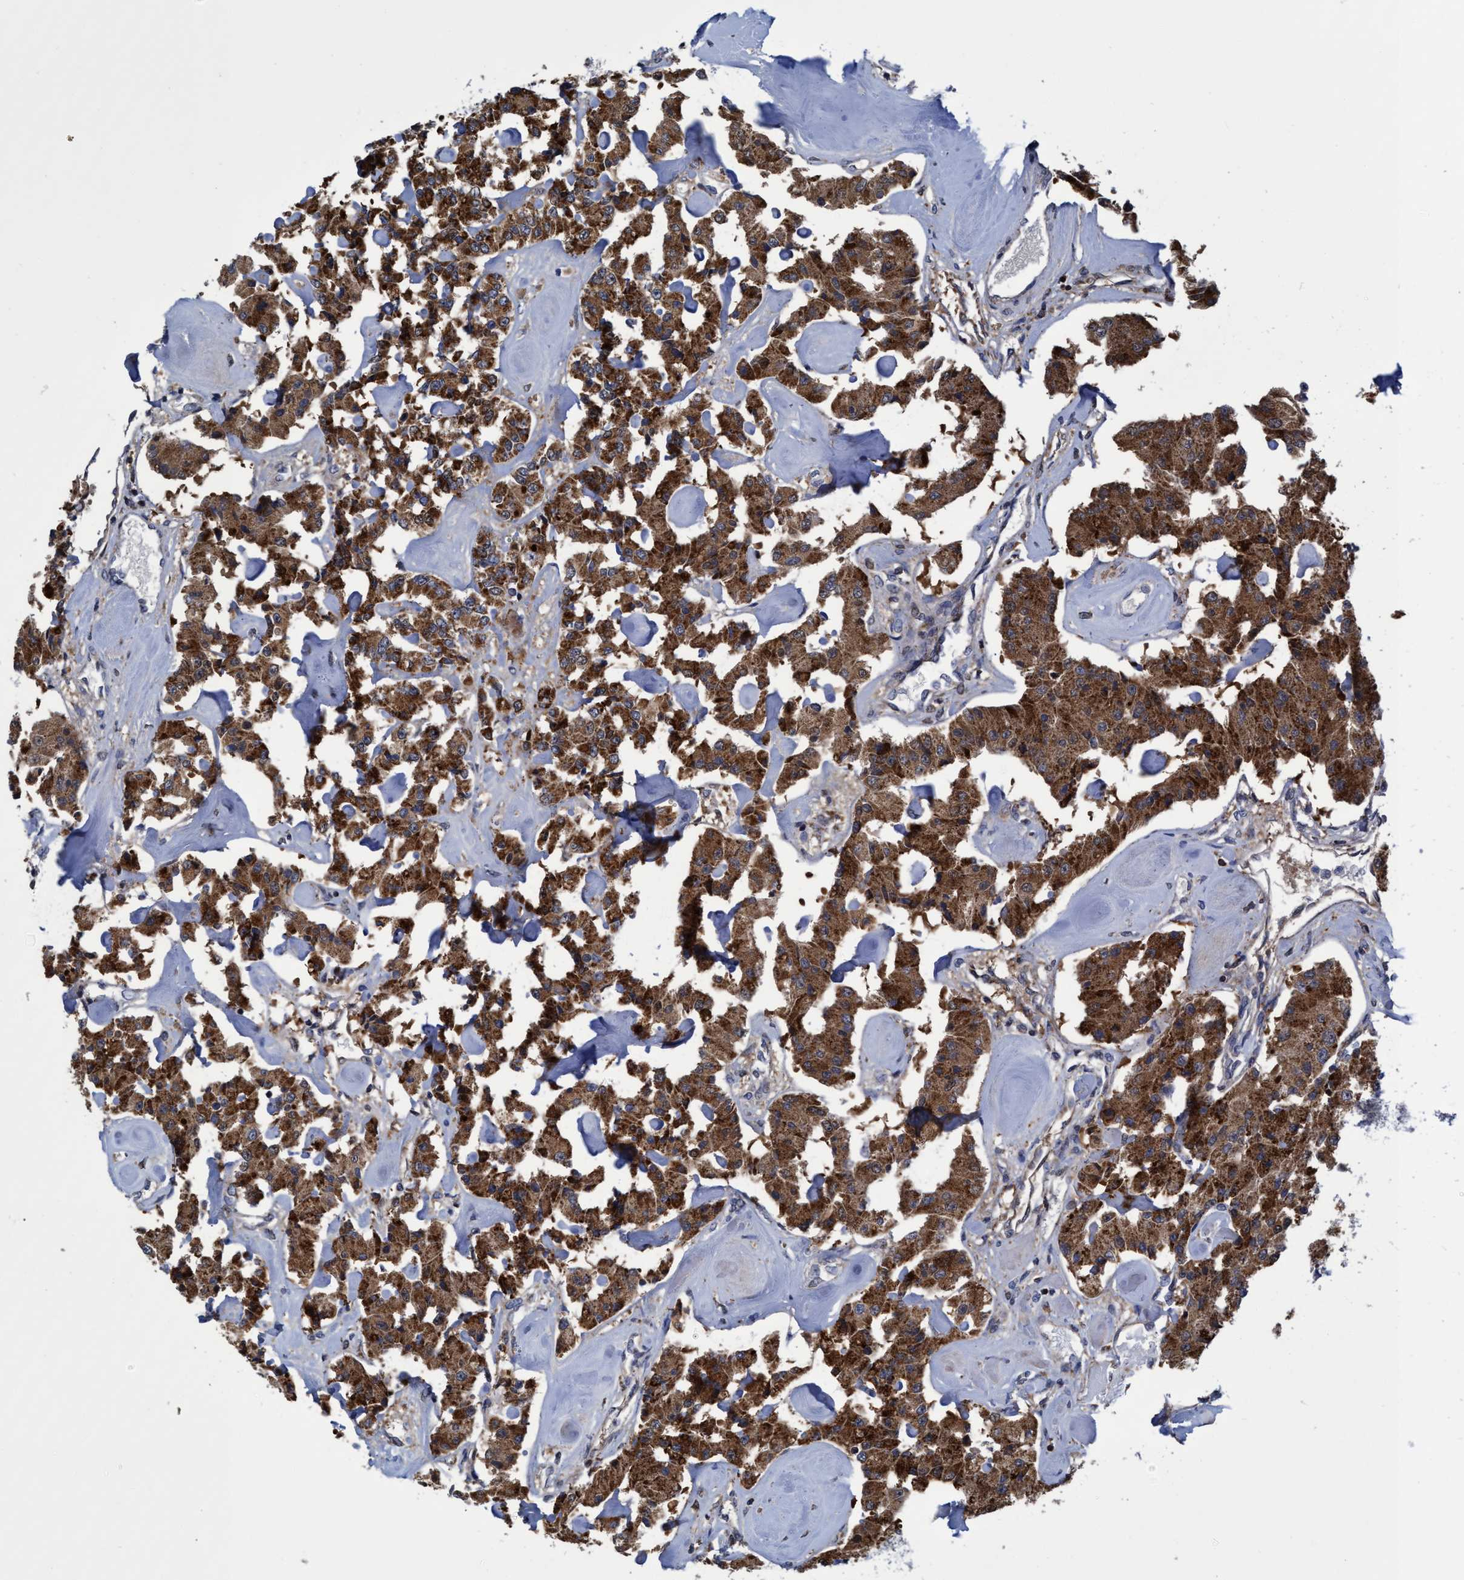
{"staining": {"intensity": "strong", "quantity": ">75%", "location": "cytoplasmic/membranous"}, "tissue": "carcinoid", "cell_type": "Tumor cells", "image_type": "cancer", "snomed": [{"axis": "morphology", "description": "Carcinoid, malignant, NOS"}, {"axis": "topography", "description": "Pancreas"}], "caption": "Tumor cells exhibit strong cytoplasmic/membranous expression in approximately >75% of cells in malignant carcinoid.", "gene": "CRYZ", "patient": {"sex": "male", "age": 41}}